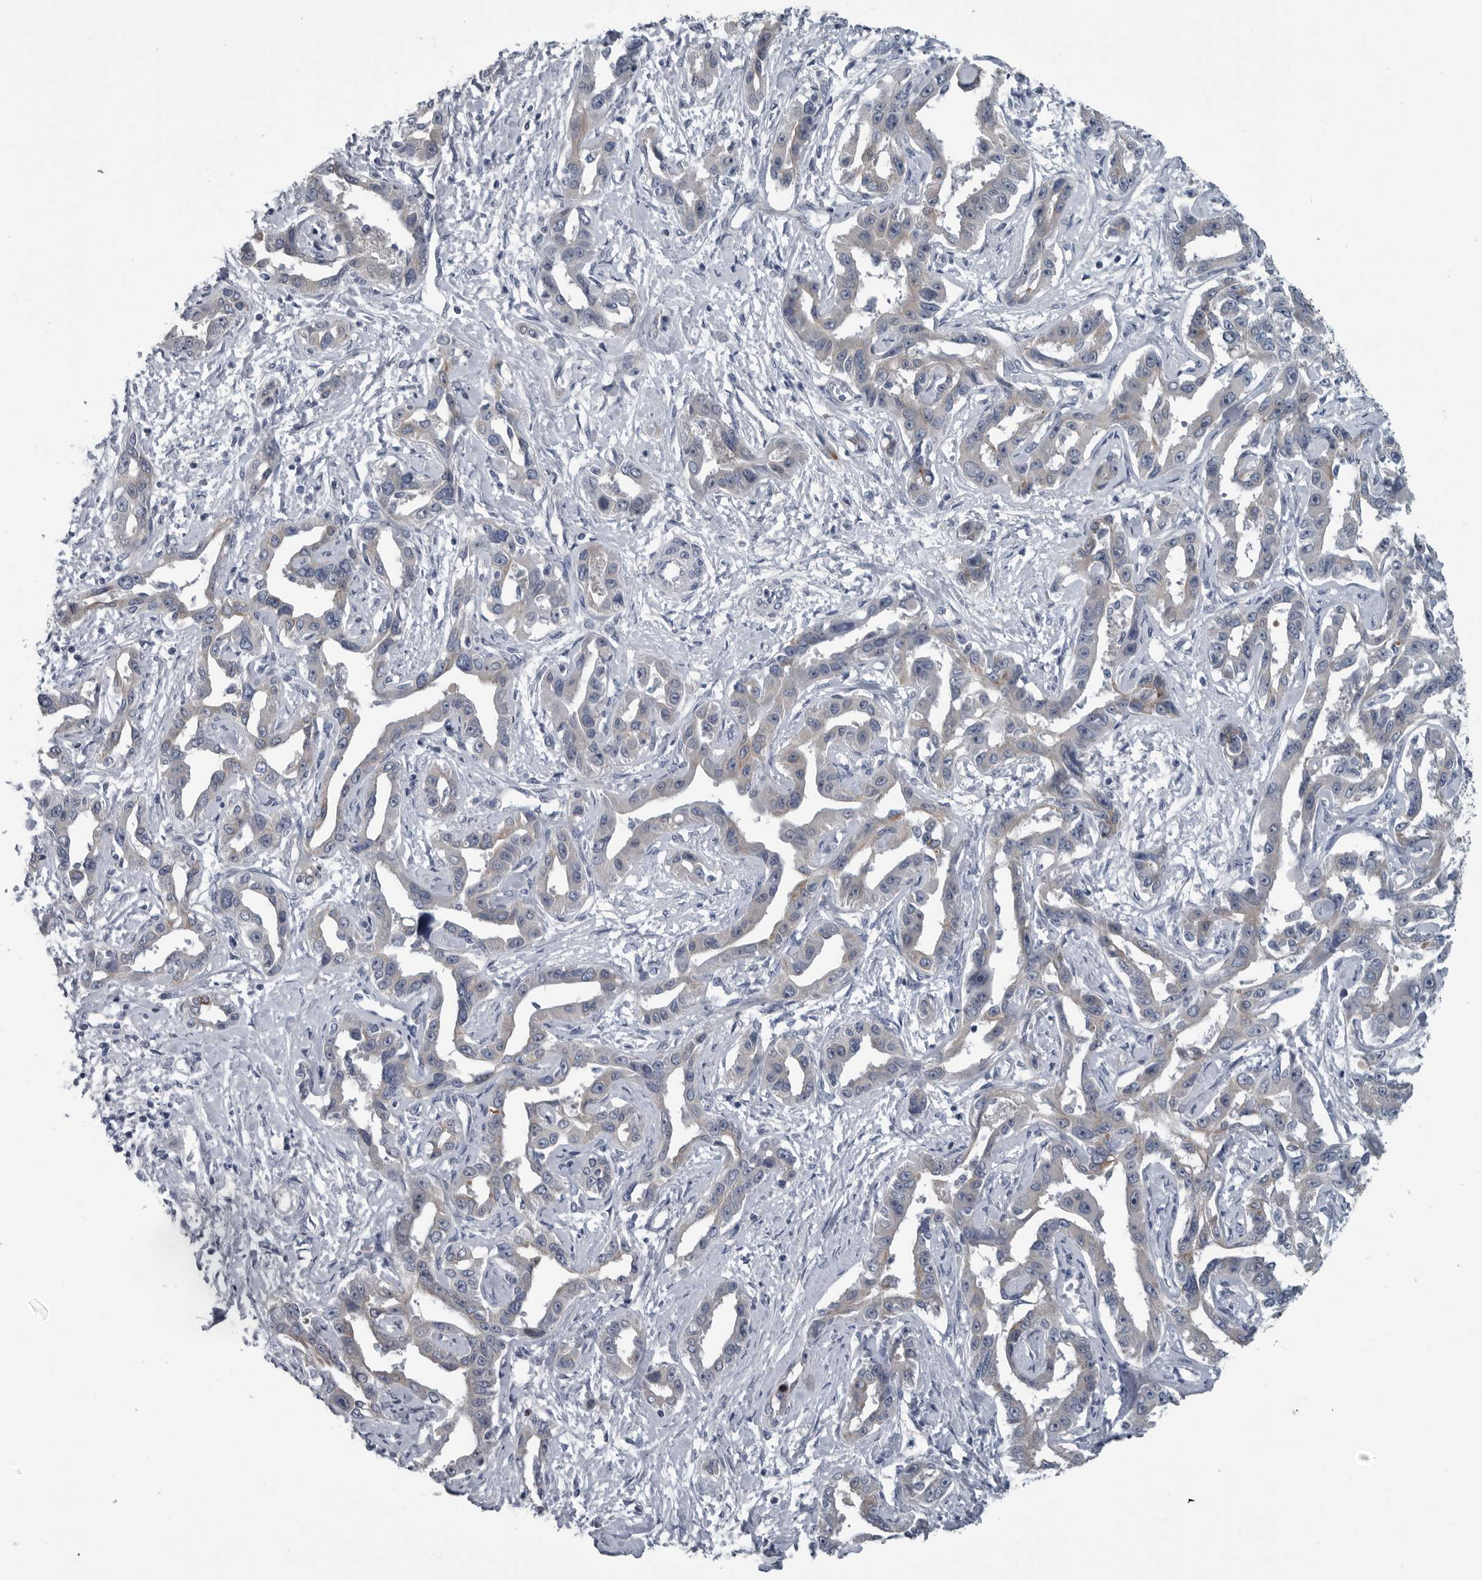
{"staining": {"intensity": "negative", "quantity": "none", "location": "none"}, "tissue": "liver cancer", "cell_type": "Tumor cells", "image_type": "cancer", "snomed": [{"axis": "morphology", "description": "Cholangiocarcinoma"}, {"axis": "topography", "description": "Liver"}], "caption": "There is no significant staining in tumor cells of liver cancer (cholangiocarcinoma).", "gene": "MYOC", "patient": {"sex": "male", "age": 59}}